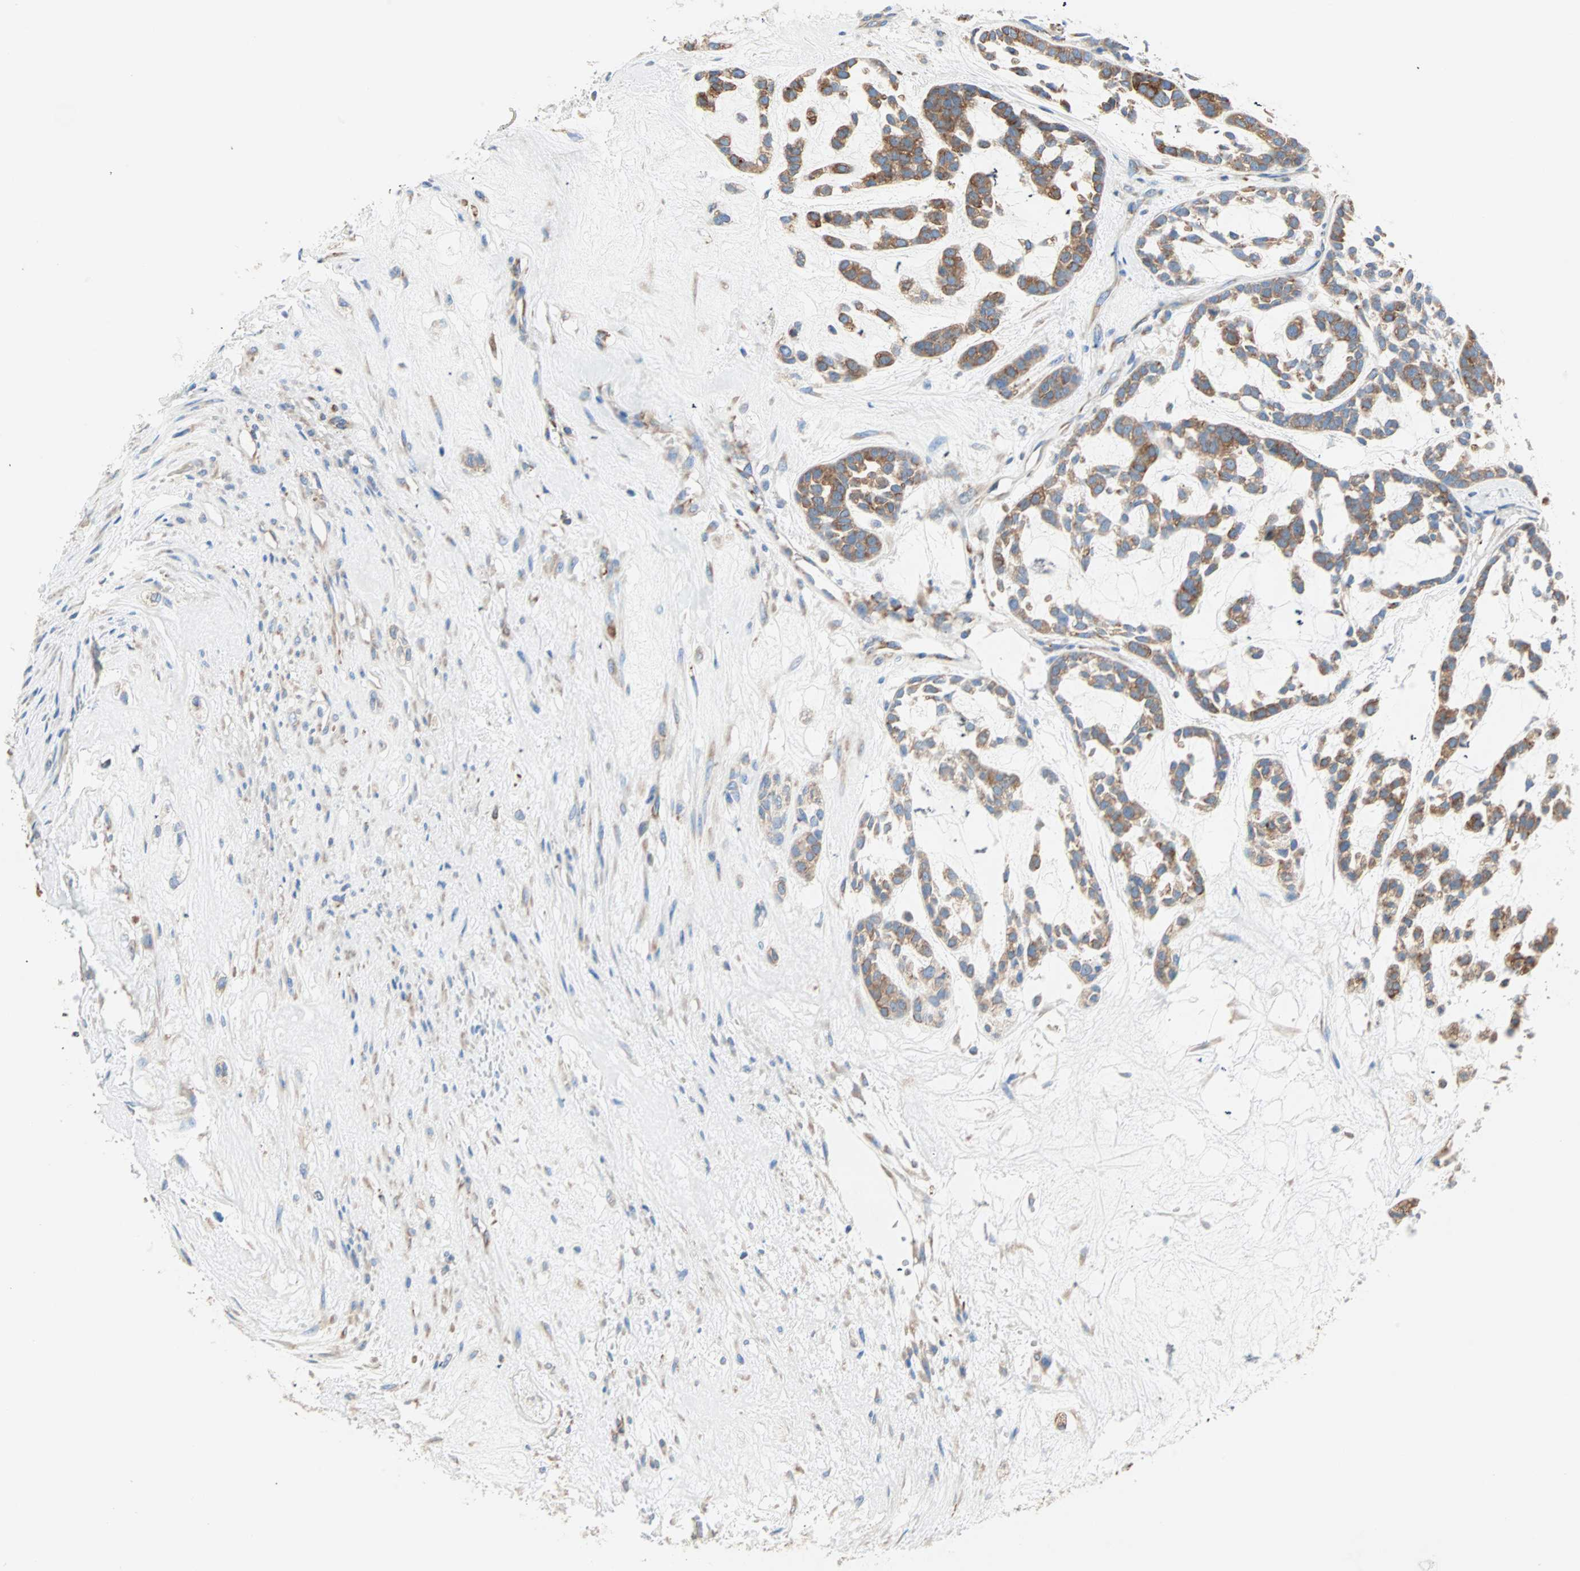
{"staining": {"intensity": "strong", "quantity": ">75%", "location": "cytoplasmic/membranous"}, "tissue": "head and neck cancer", "cell_type": "Tumor cells", "image_type": "cancer", "snomed": [{"axis": "morphology", "description": "Adenocarcinoma, NOS"}, {"axis": "morphology", "description": "Adenoma, NOS"}, {"axis": "topography", "description": "Head-Neck"}], "caption": "Strong cytoplasmic/membranous staining for a protein is present in about >75% of tumor cells of adenoma (head and neck) using immunohistochemistry.", "gene": "PLCXD1", "patient": {"sex": "female", "age": 55}}